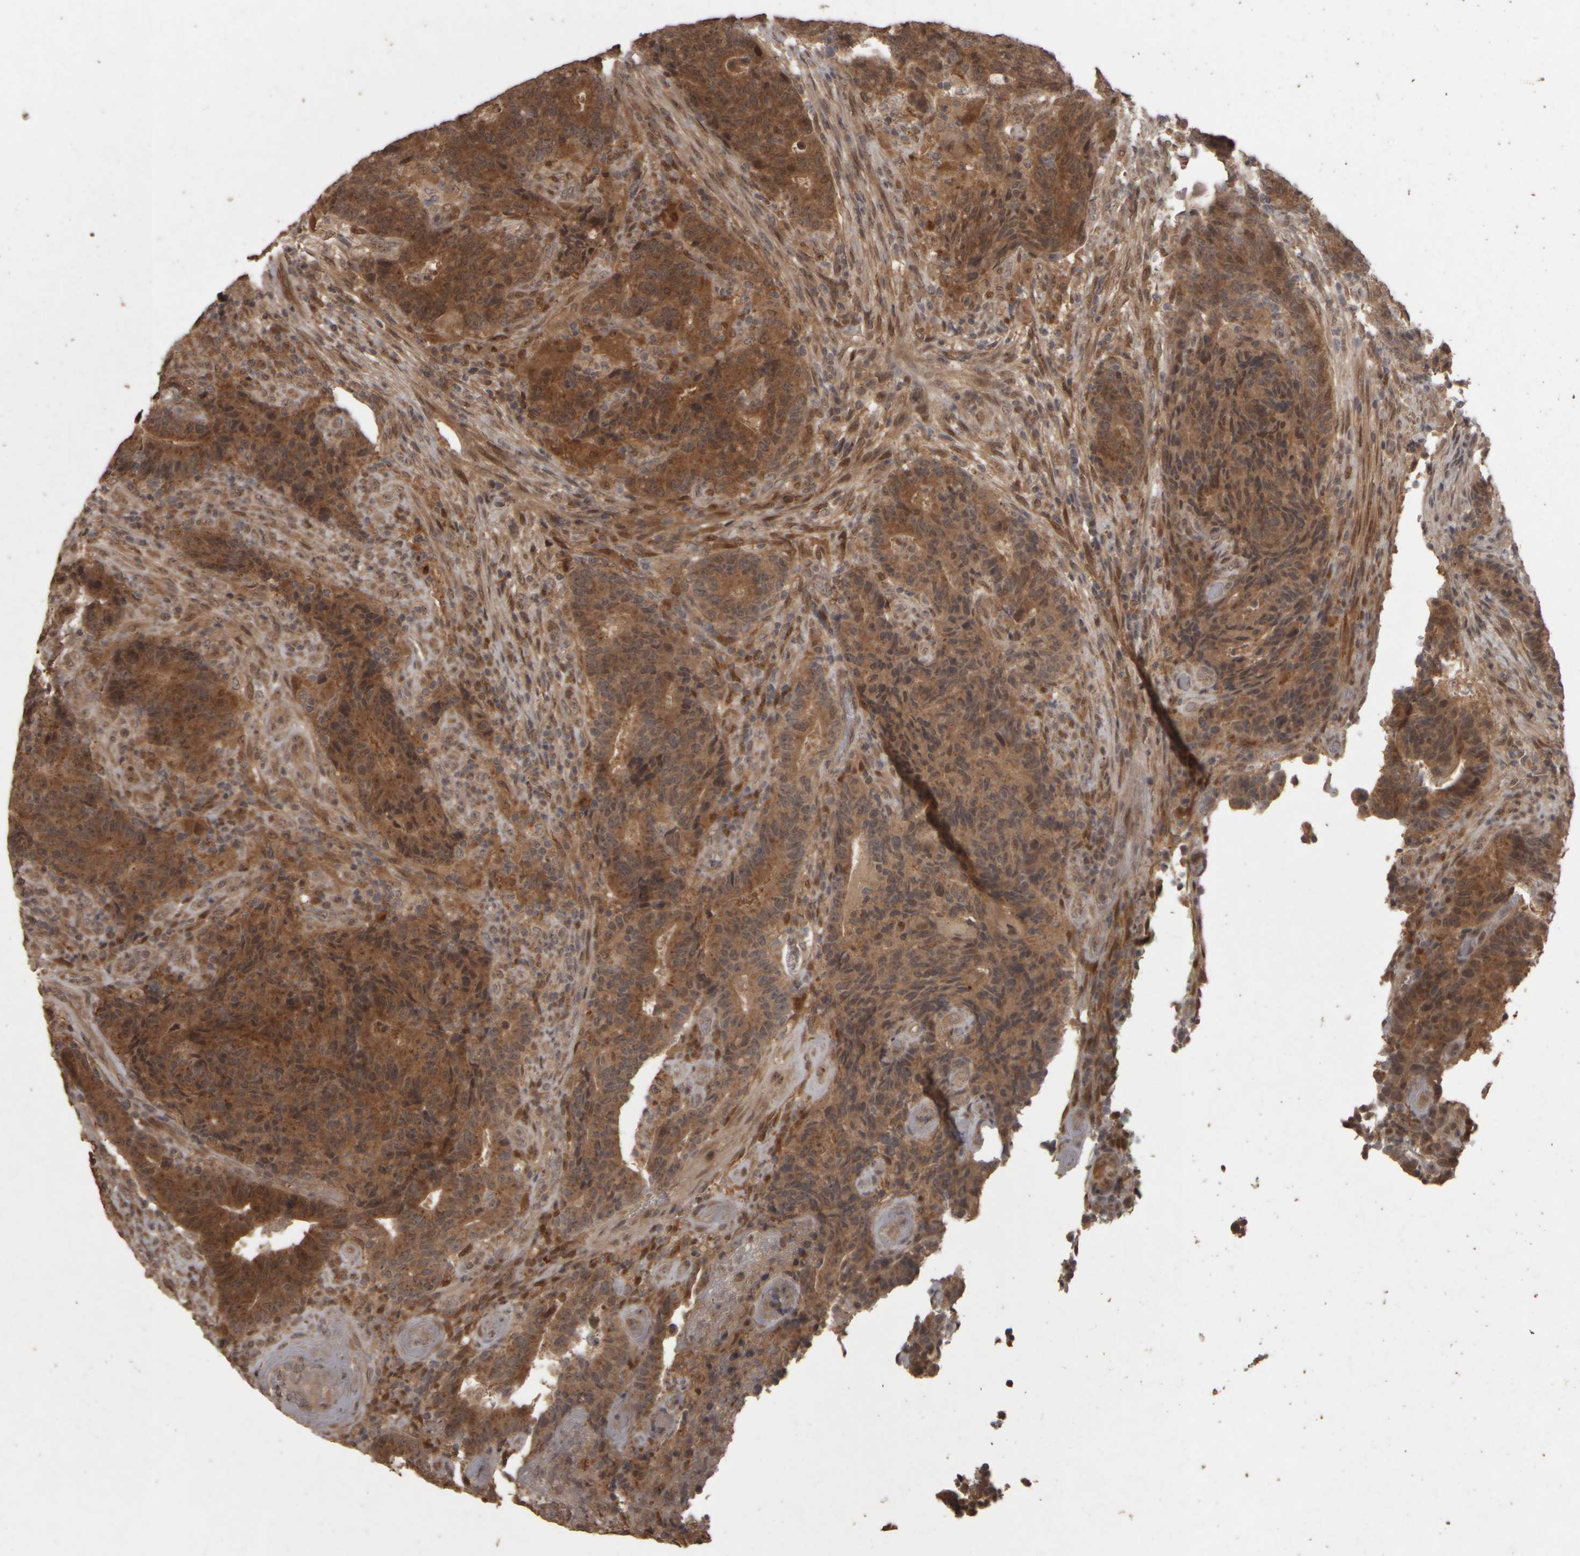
{"staining": {"intensity": "moderate", "quantity": ">75%", "location": "cytoplasmic/membranous"}, "tissue": "colorectal cancer", "cell_type": "Tumor cells", "image_type": "cancer", "snomed": [{"axis": "morphology", "description": "Normal tissue, NOS"}, {"axis": "morphology", "description": "Adenocarcinoma, NOS"}, {"axis": "topography", "description": "Colon"}], "caption": "Adenocarcinoma (colorectal) tissue exhibits moderate cytoplasmic/membranous expression in approximately >75% of tumor cells, visualized by immunohistochemistry.", "gene": "ACO1", "patient": {"sex": "female", "age": 75}}